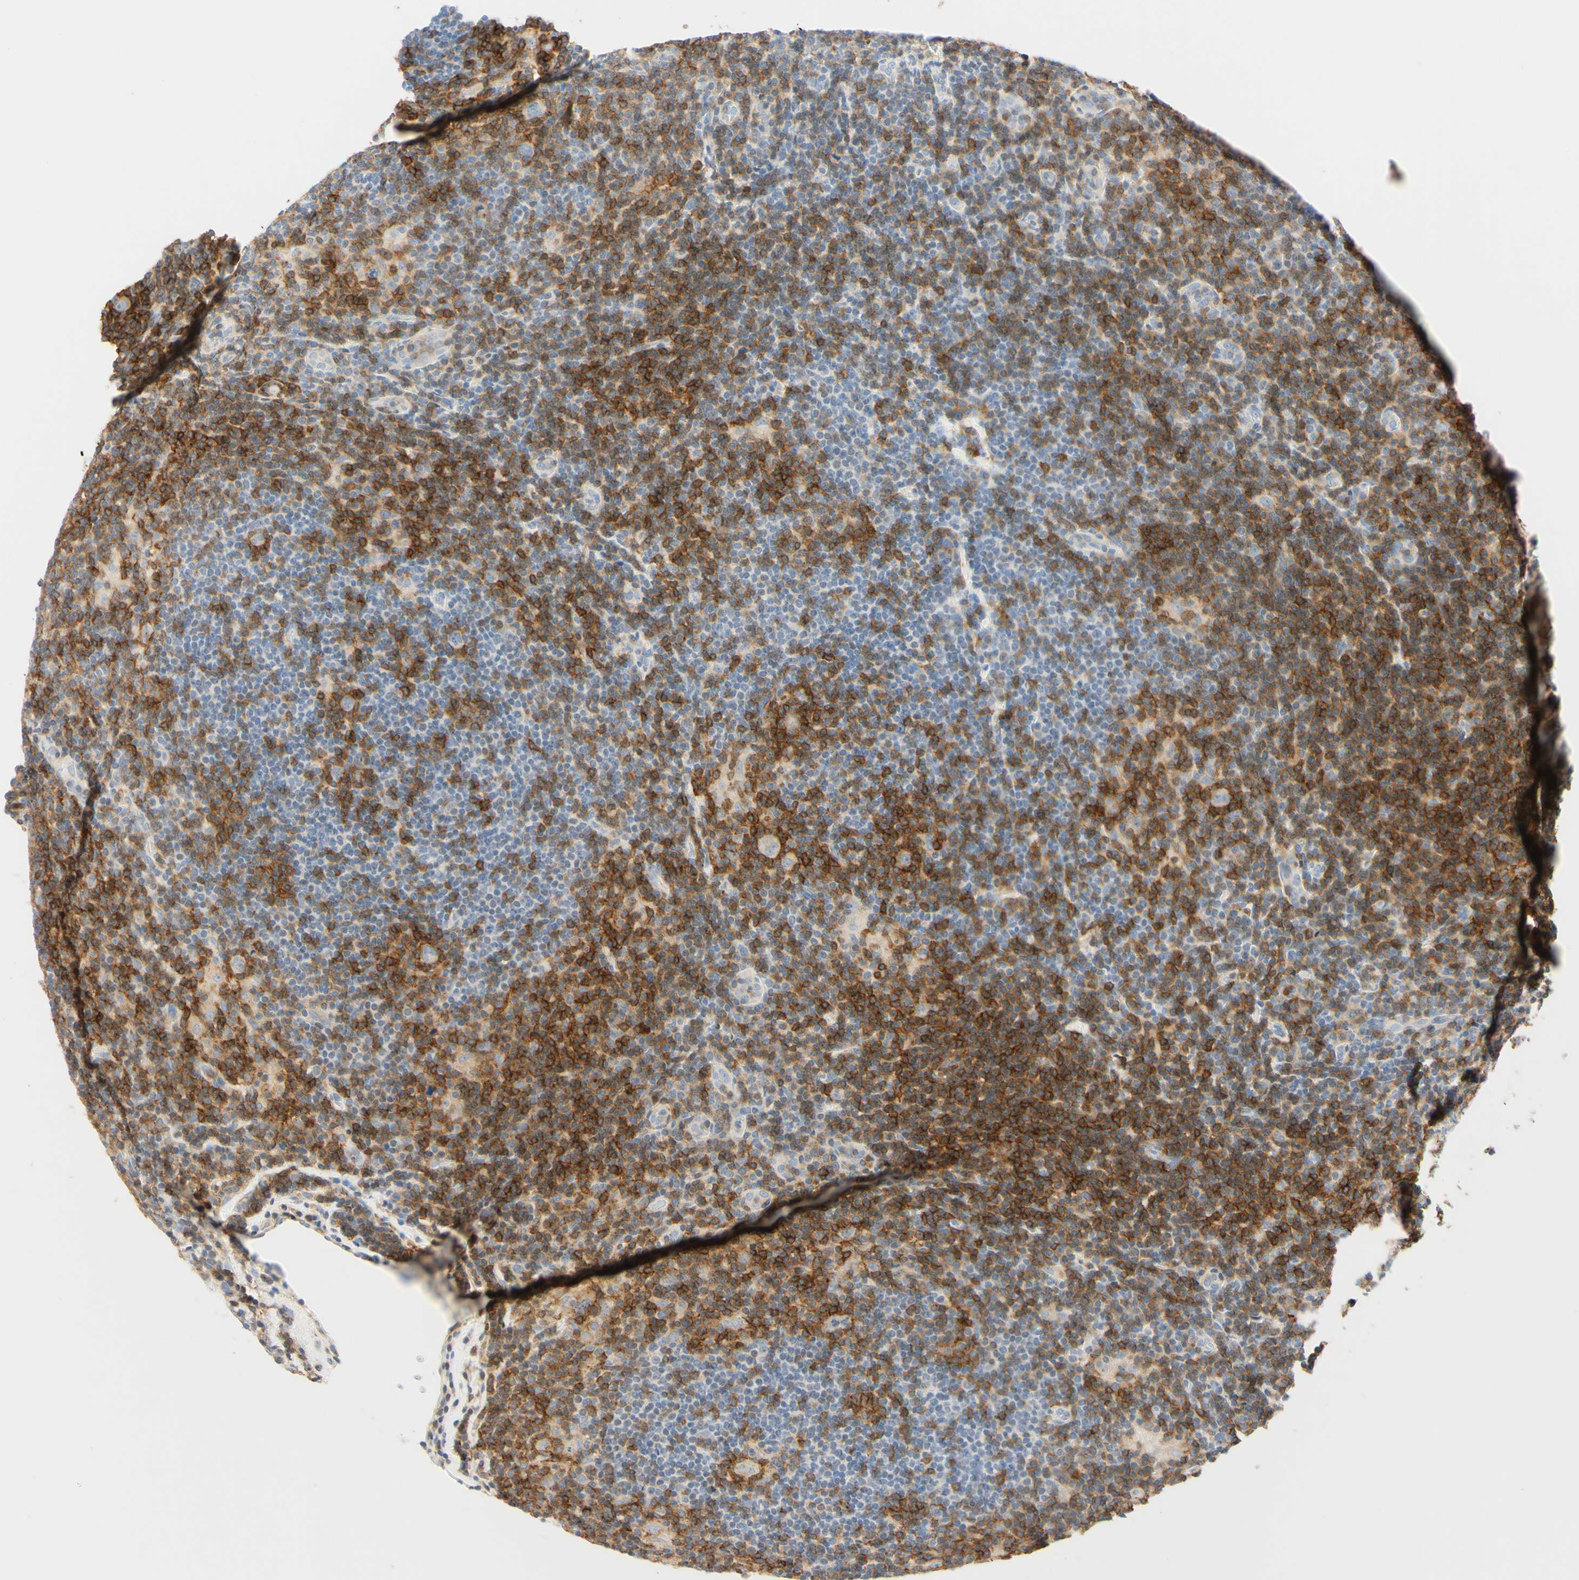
{"staining": {"intensity": "weak", "quantity": "25%-75%", "location": "cytoplasmic/membranous"}, "tissue": "lymphoma", "cell_type": "Tumor cells", "image_type": "cancer", "snomed": [{"axis": "morphology", "description": "Hodgkin's disease, NOS"}, {"axis": "topography", "description": "Lymph node"}], "caption": "A high-resolution photomicrograph shows IHC staining of lymphoma, which displays weak cytoplasmic/membranous expression in approximately 25%-75% of tumor cells.", "gene": "LAT", "patient": {"sex": "female", "age": 57}}